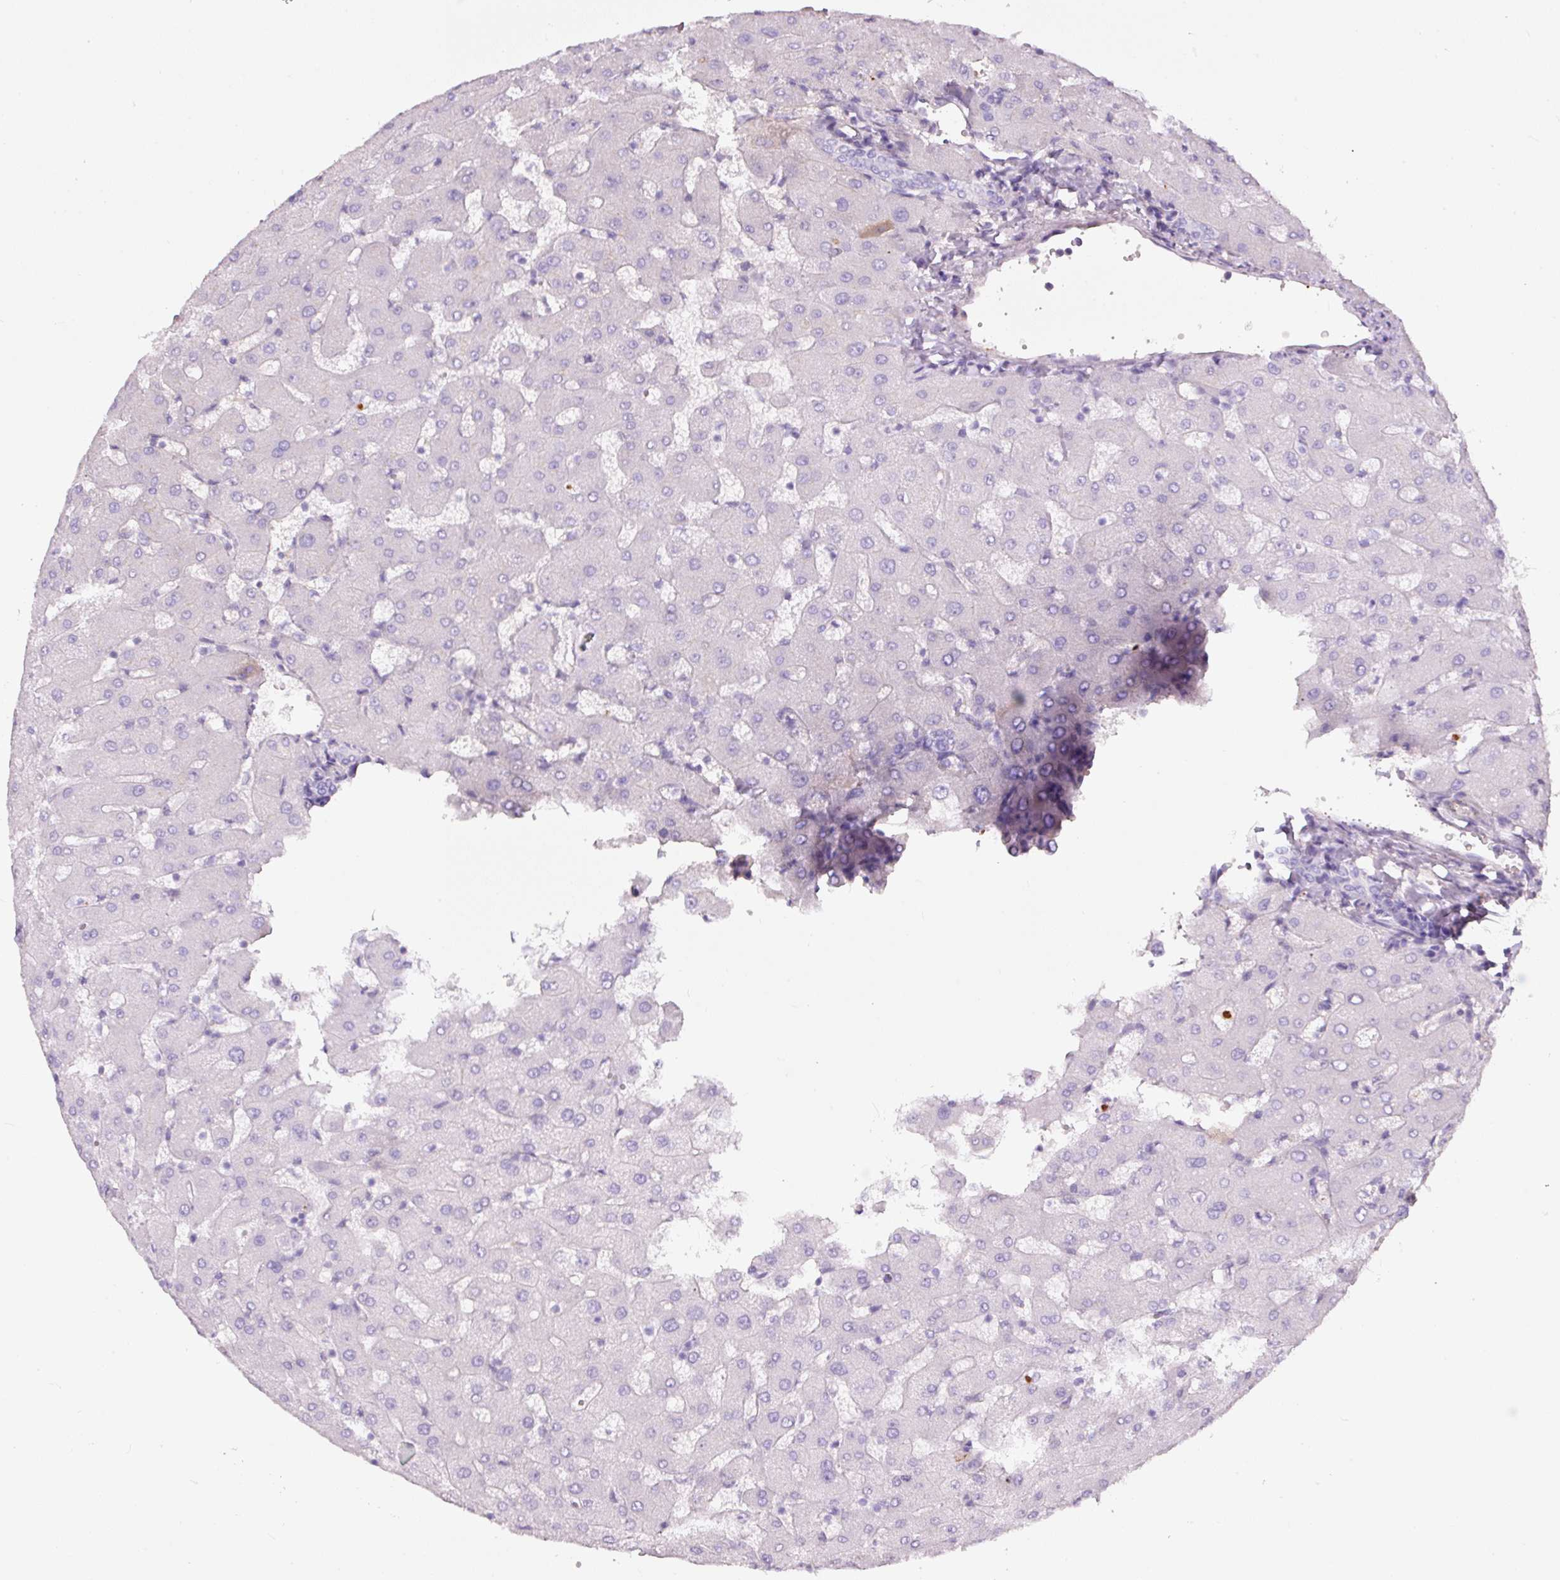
{"staining": {"intensity": "negative", "quantity": "none", "location": "none"}, "tissue": "liver", "cell_type": "Cholangiocytes", "image_type": "normal", "snomed": [{"axis": "morphology", "description": "Normal tissue, NOS"}, {"axis": "topography", "description": "Liver"}], "caption": "Immunohistochemistry of unremarkable human liver demonstrates no positivity in cholangiocytes. Nuclei are stained in blue.", "gene": "APOA1", "patient": {"sex": "female", "age": 63}}